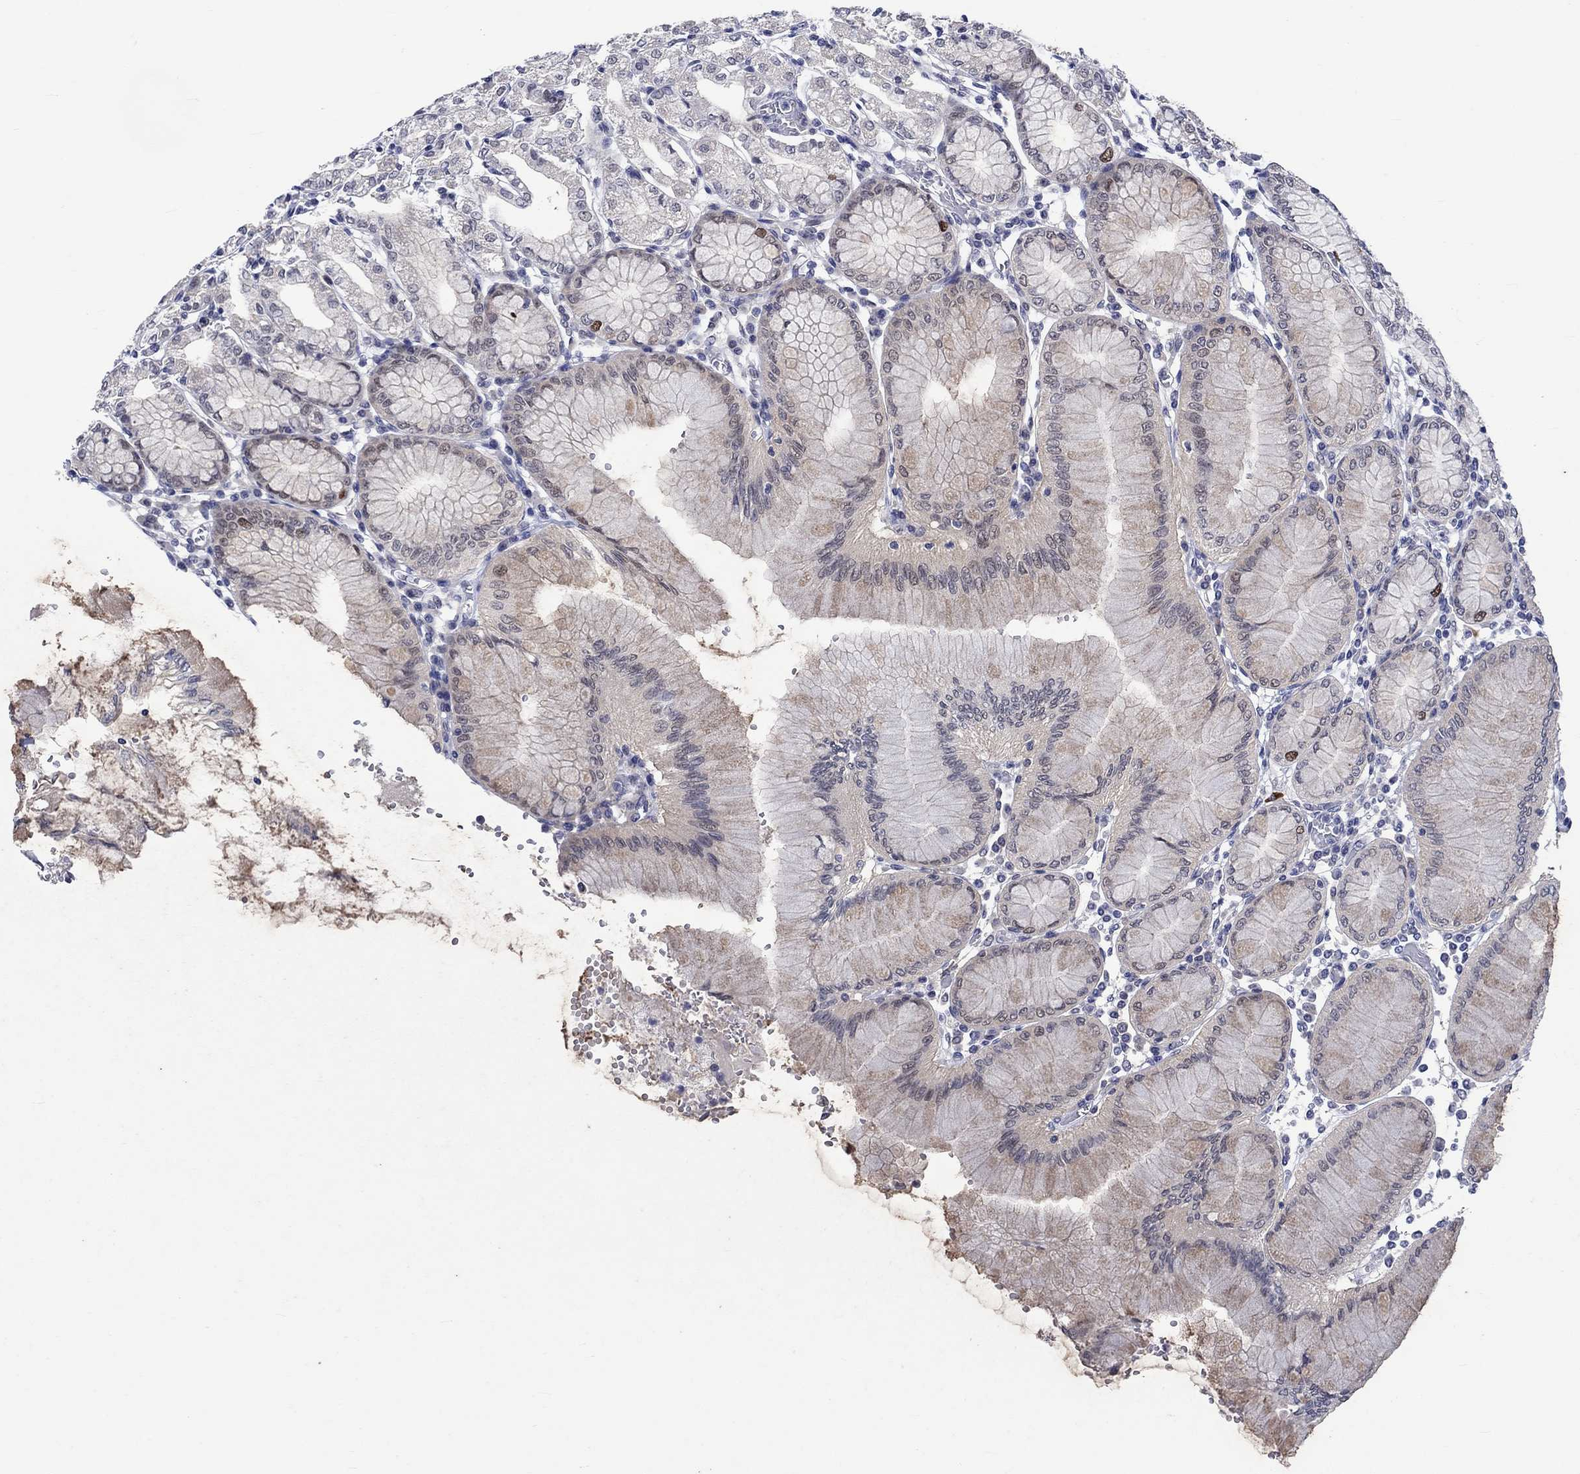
{"staining": {"intensity": "strong", "quantity": "<25%", "location": "nuclear"}, "tissue": "stomach", "cell_type": "Glandular cells", "image_type": "normal", "snomed": [{"axis": "morphology", "description": "Normal tissue, NOS"}, {"axis": "topography", "description": "Skeletal muscle"}, {"axis": "topography", "description": "Stomach"}], "caption": "Stomach stained for a protein displays strong nuclear positivity in glandular cells. (brown staining indicates protein expression, while blue staining denotes nuclei).", "gene": "E2F8", "patient": {"sex": "female", "age": 57}}